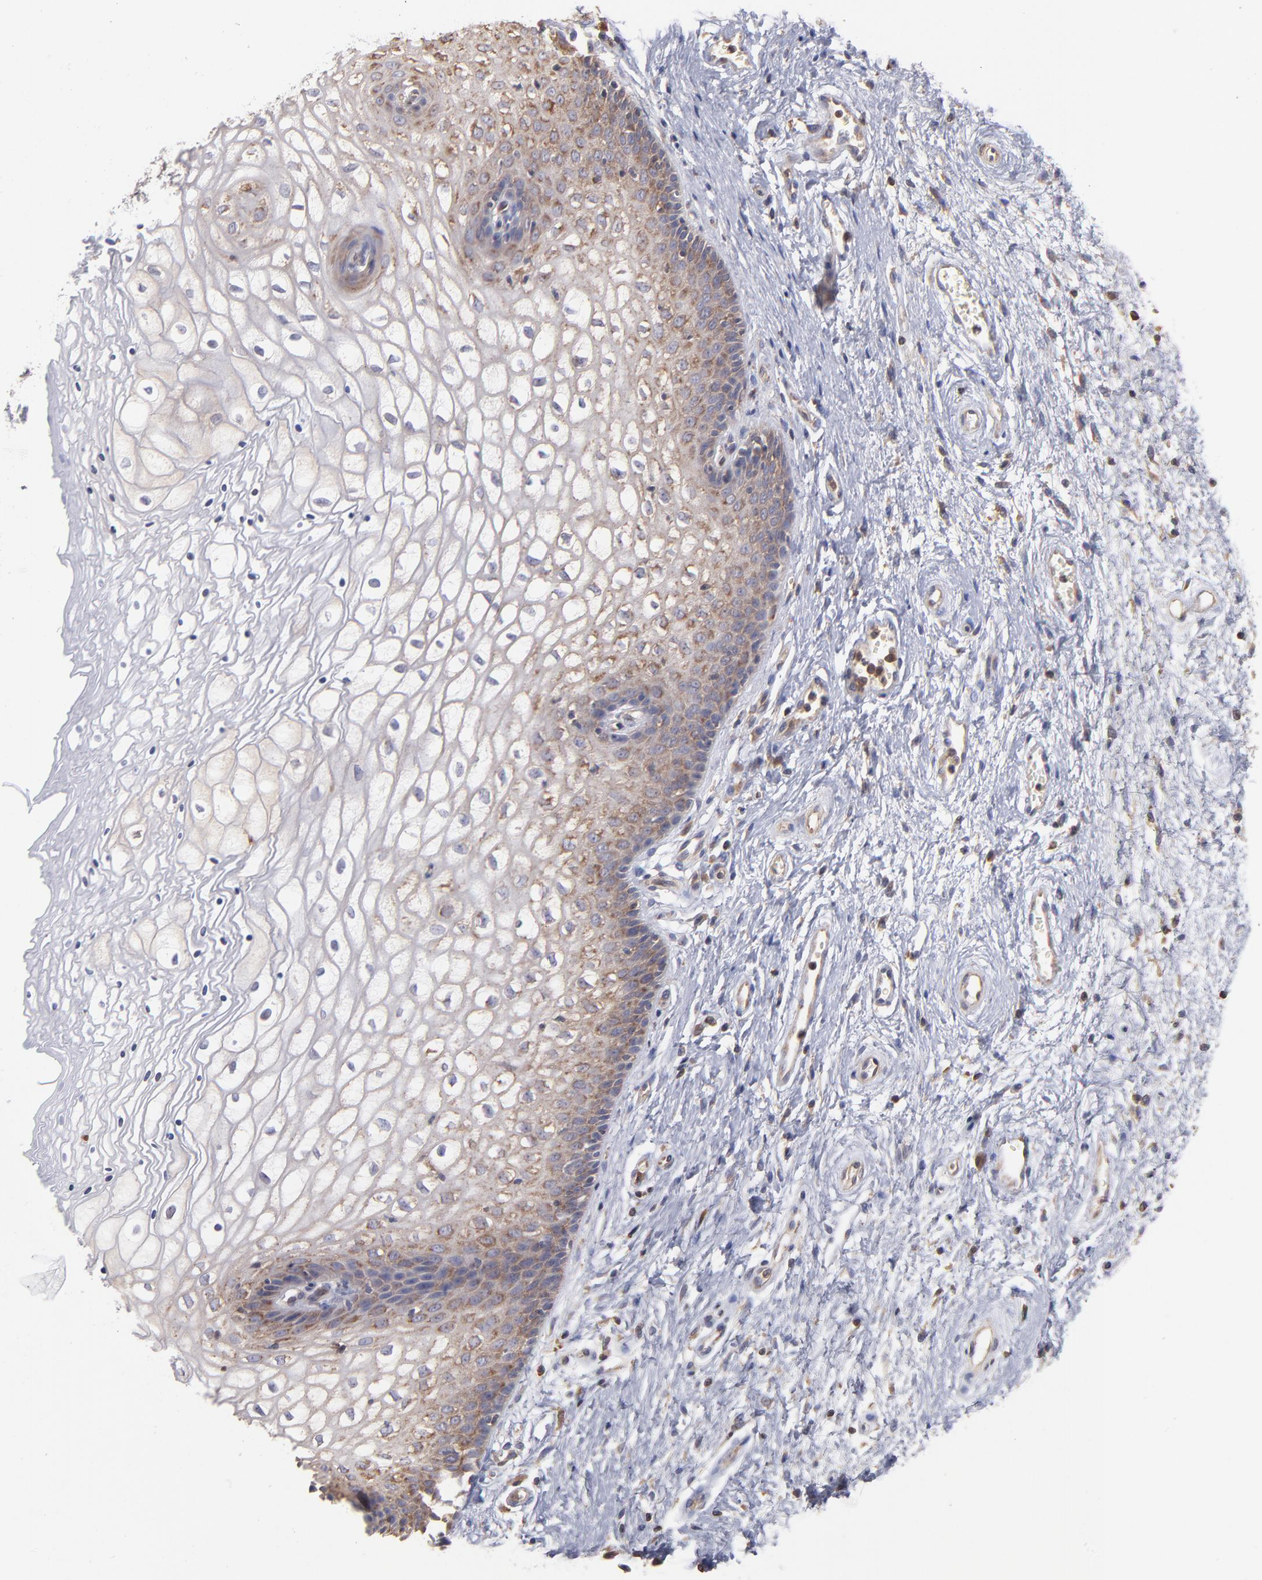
{"staining": {"intensity": "moderate", "quantity": "<25%", "location": "cytoplasmic/membranous"}, "tissue": "vagina", "cell_type": "Squamous epithelial cells", "image_type": "normal", "snomed": [{"axis": "morphology", "description": "Normal tissue, NOS"}, {"axis": "topography", "description": "Vagina"}], "caption": "Brown immunohistochemical staining in normal vagina displays moderate cytoplasmic/membranous positivity in about <25% of squamous epithelial cells. Nuclei are stained in blue.", "gene": "MAPRE1", "patient": {"sex": "female", "age": 34}}